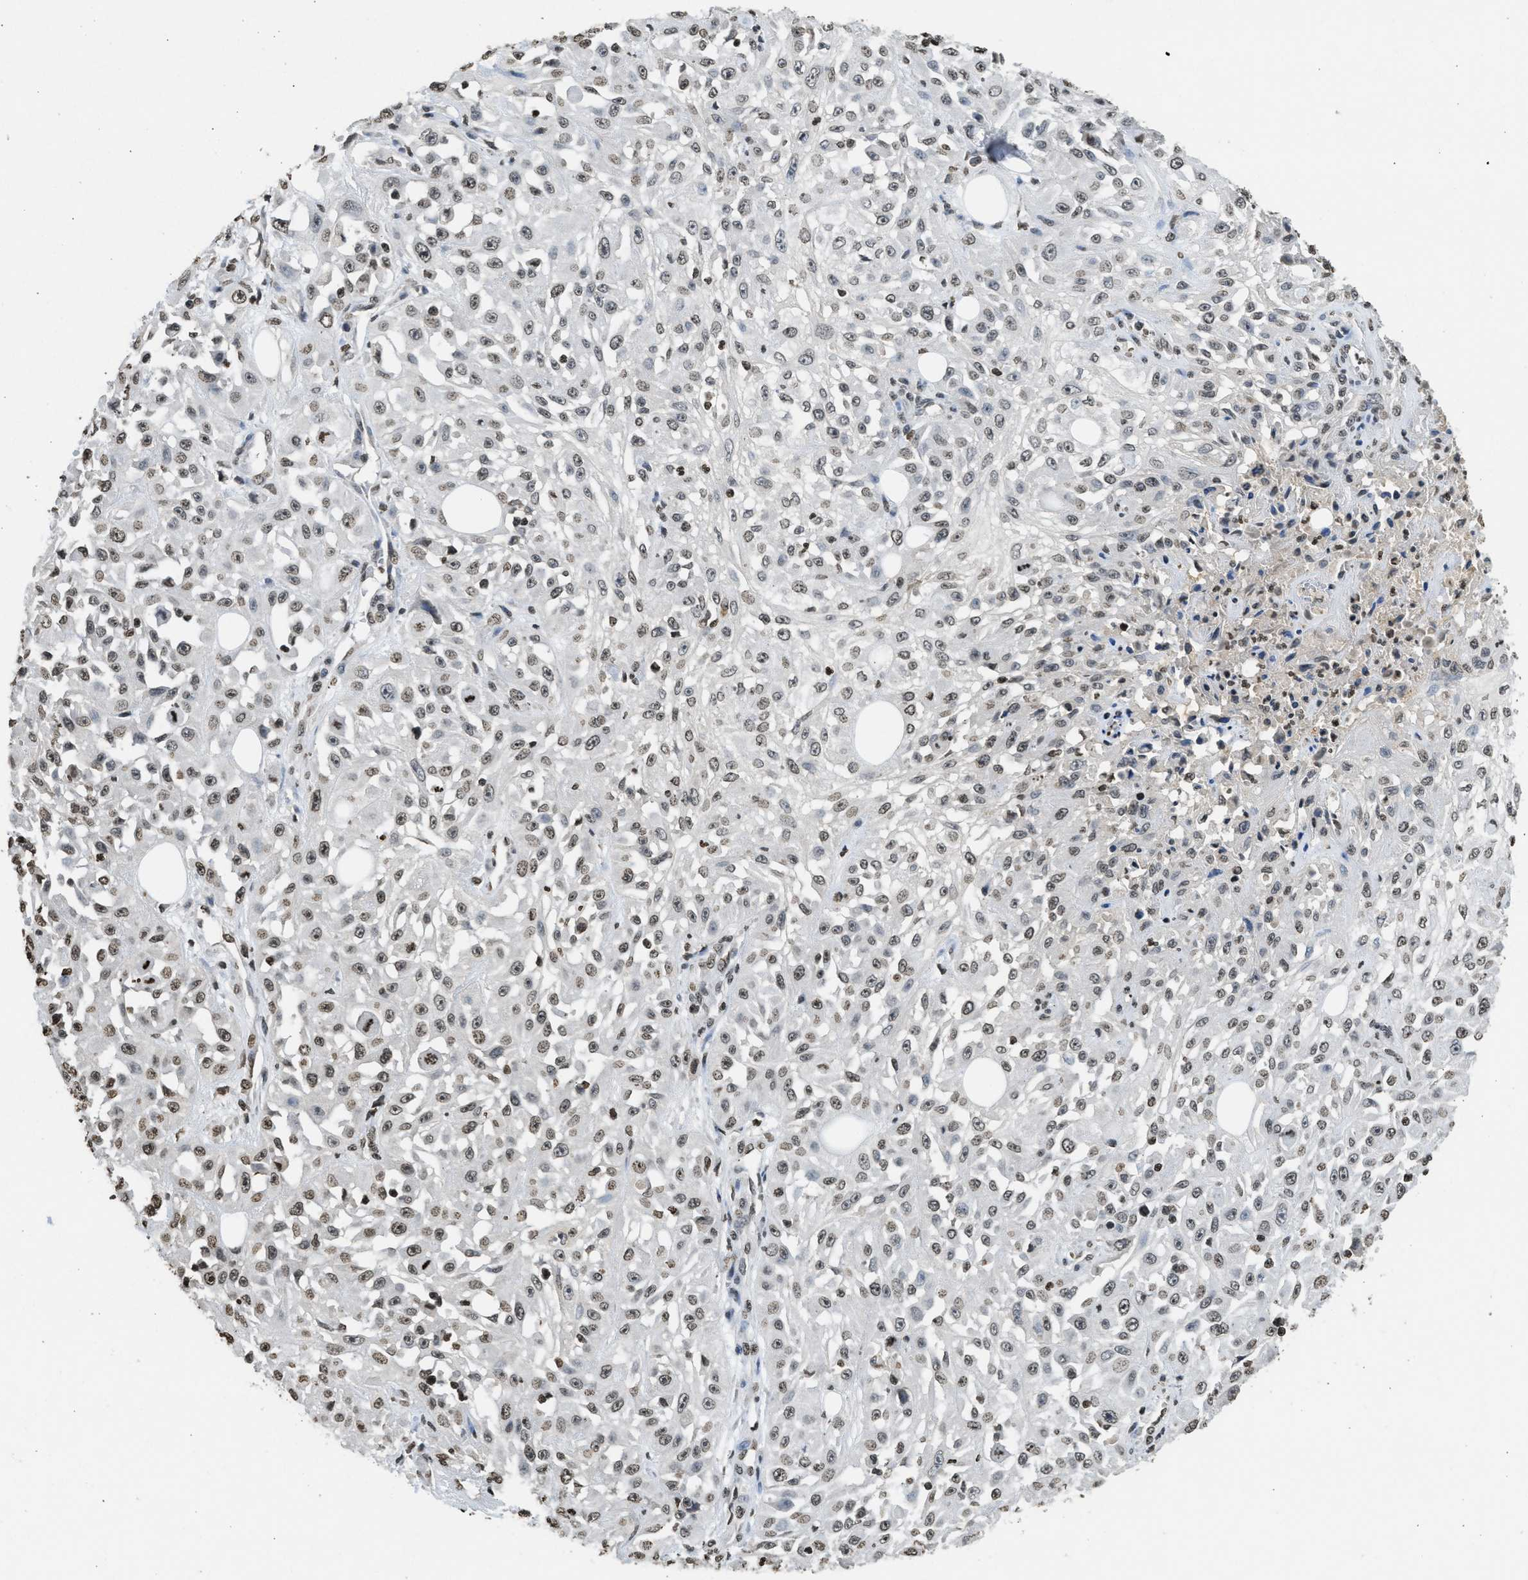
{"staining": {"intensity": "weak", "quantity": ">75%", "location": "nuclear"}, "tissue": "skin cancer", "cell_type": "Tumor cells", "image_type": "cancer", "snomed": [{"axis": "morphology", "description": "Squamous cell carcinoma, NOS"}, {"axis": "morphology", "description": "Squamous cell carcinoma, metastatic, NOS"}, {"axis": "topography", "description": "Skin"}, {"axis": "topography", "description": "Lymph node"}], "caption": "This histopathology image demonstrates IHC staining of squamous cell carcinoma (skin), with low weak nuclear staining in about >75% of tumor cells.", "gene": "RRAGC", "patient": {"sex": "male", "age": 75}}